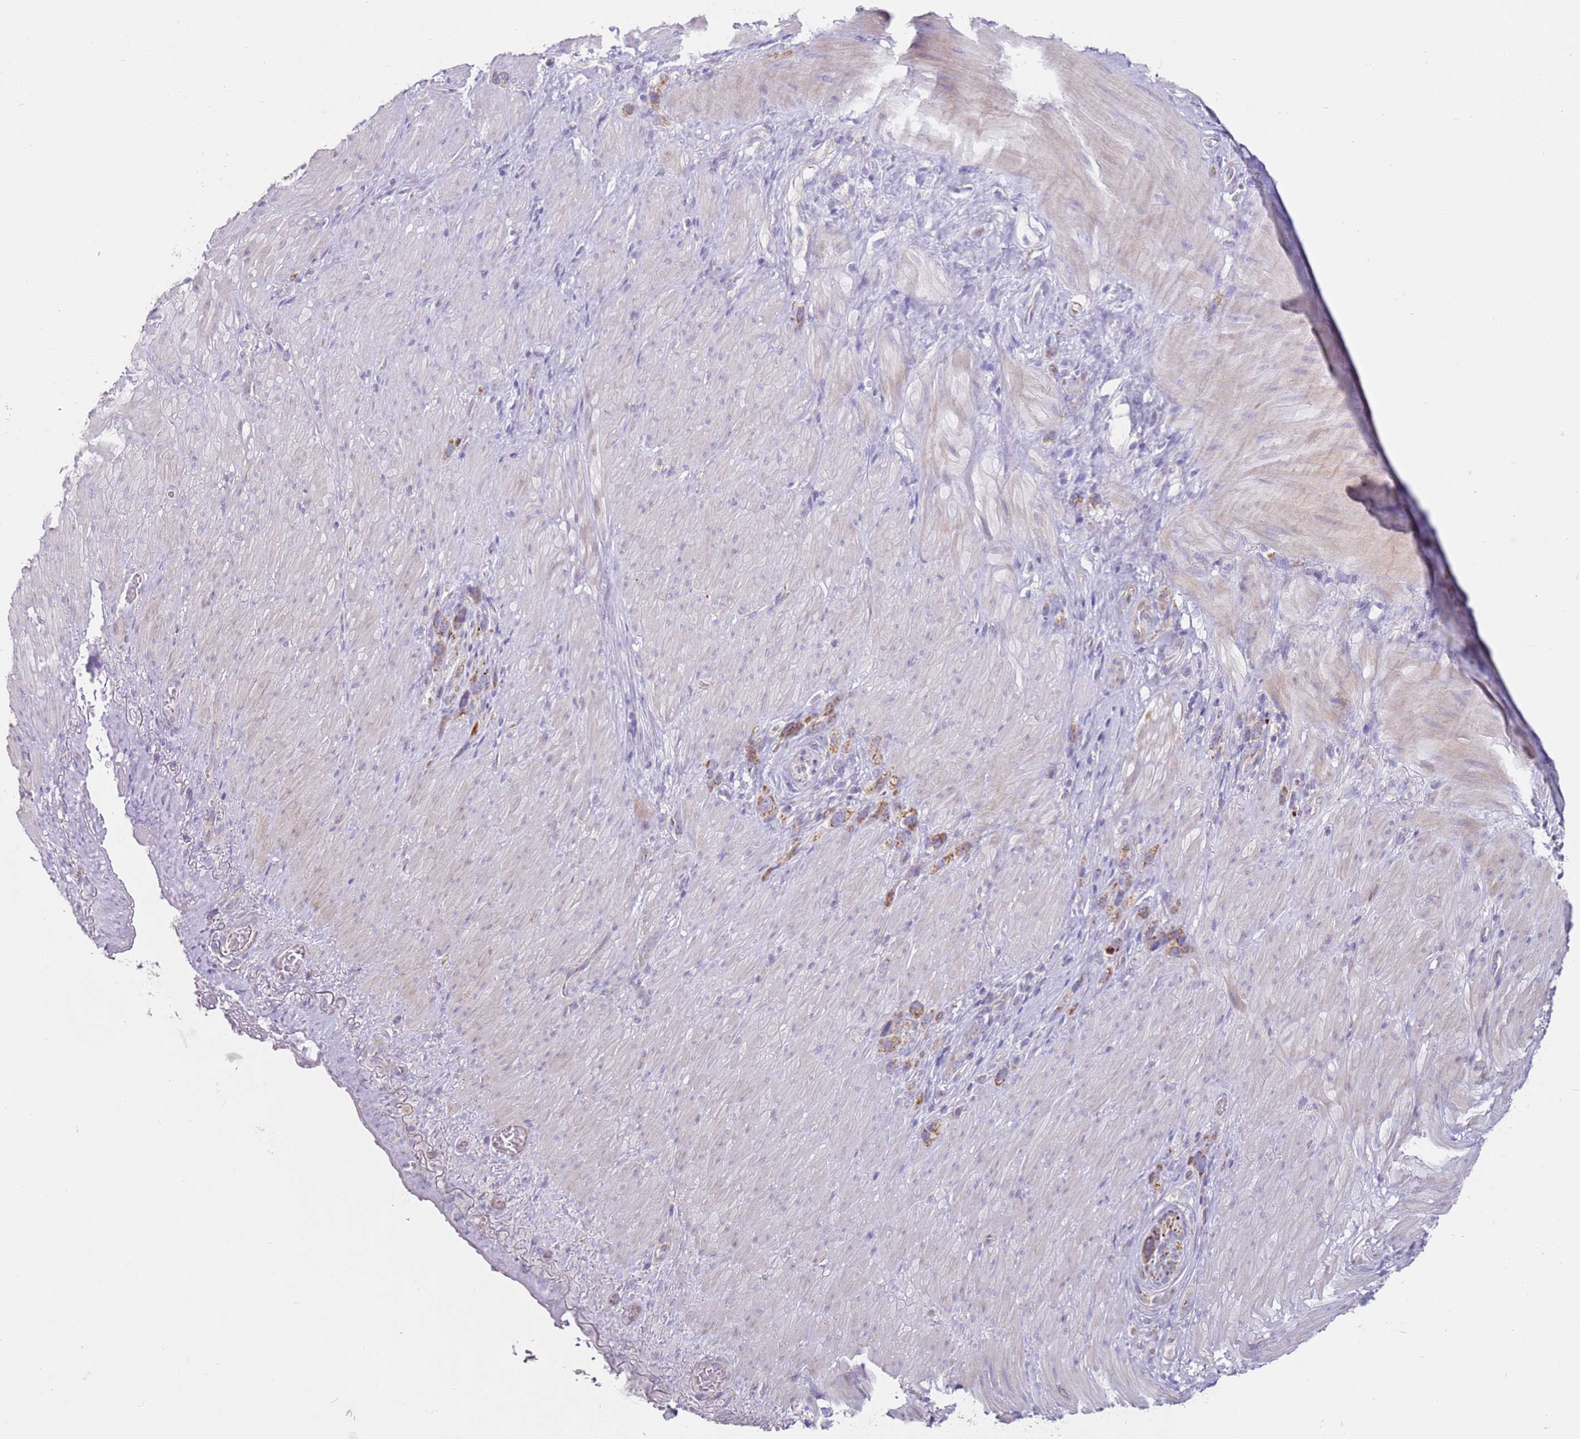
{"staining": {"intensity": "moderate", "quantity": ">75%", "location": "cytoplasmic/membranous"}, "tissue": "stomach cancer", "cell_type": "Tumor cells", "image_type": "cancer", "snomed": [{"axis": "morphology", "description": "Adenocarcinoma, NOS"}, {"axis": "topography", "description": "Stomach"}], "caption": "An immunohistochemistry (IHC) photomicrograph of tumor tissue is shown. Protein staining in brown highlights moderate cytoplasmic/membranous positivity in stomach cancer within tumor cells.", "gene": "ALS2", "patient": {"sex": "female", "age": 65}}